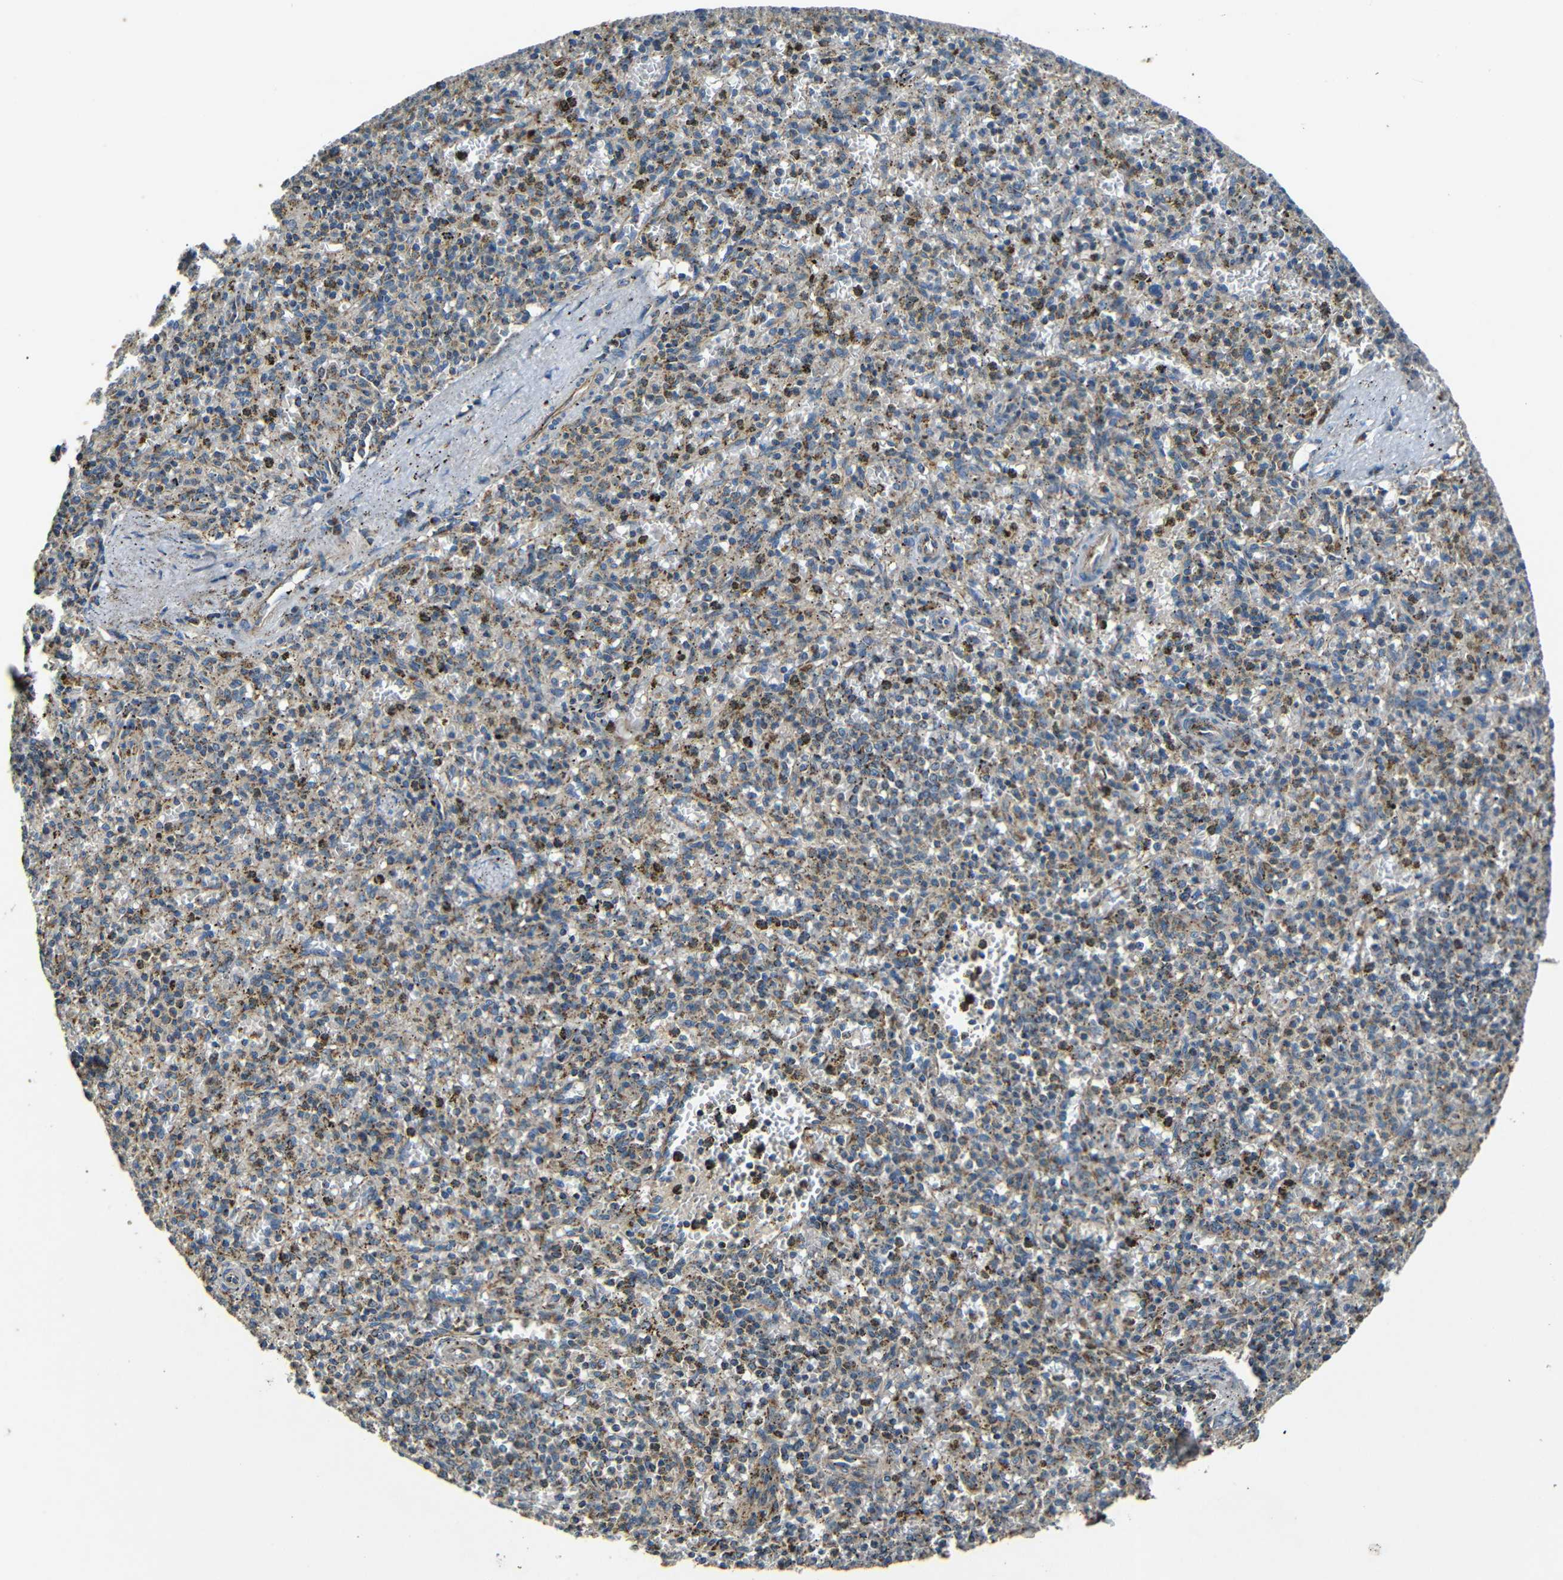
{"staining": {"intensity": "moderate", "quantity": "25%-75%", "location": "cytoplasmic/membranous"}, "tissue": "spleen", "cell_type": "Cells in red pulp", "image_type": "normal", "snomed": [{"axis": "morphology", "description": "Normal tissue, NOS"}, {"axis": "topography", "description": "Spleen"}], "caption": "Moderate cytoplasmic/membranous positivity is appreciated in approximately 25%-75% of cells in red pulp in normal spleen. The staining was performed using DAB, with brown indicating positive protein expression. Nuclei are stained blue with hematoxylin.", "gene": "NETO2", "patient": {"sex": "male", "age": 72}}